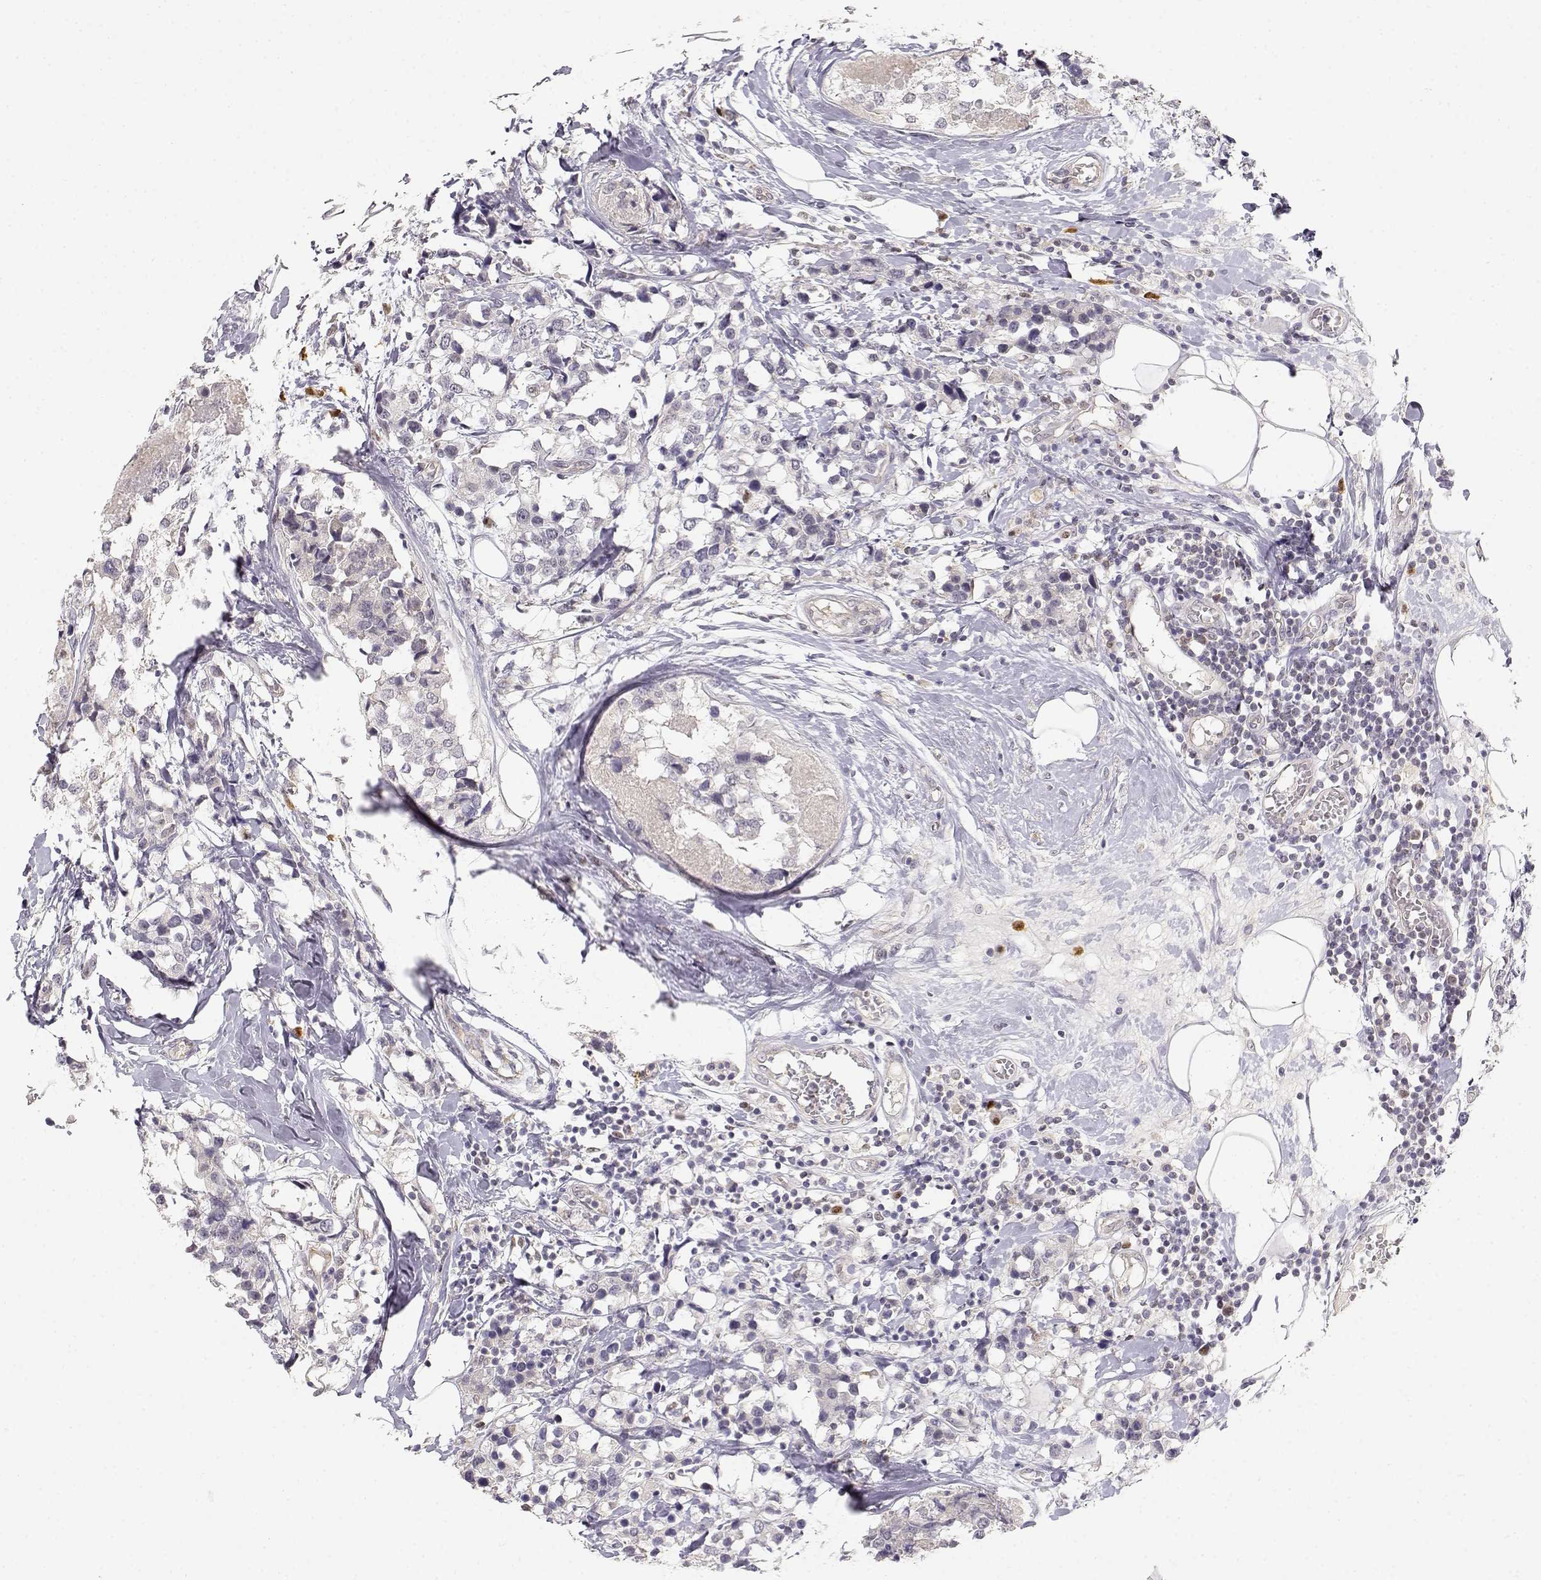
{"staining": {"intensity": "negative", "quantity": "none", "location": "none"}, "tissue": "breast cancer", "cell_type": "Tumor cells", "image_type": "cancer", "snomed": [{"axis": "morphology", "description": "Lobular carcinoma"}, {"axis": "topography", "description": "Breast"}], "caption": "This photomicrograph is of breast cancer stained with IHC to label a protein in brown with the nuclei are counter-stained blue. There is no positivity in tumor cells.", "gene": "EAF2", "patient": {"sex": "female", "age": 59}}